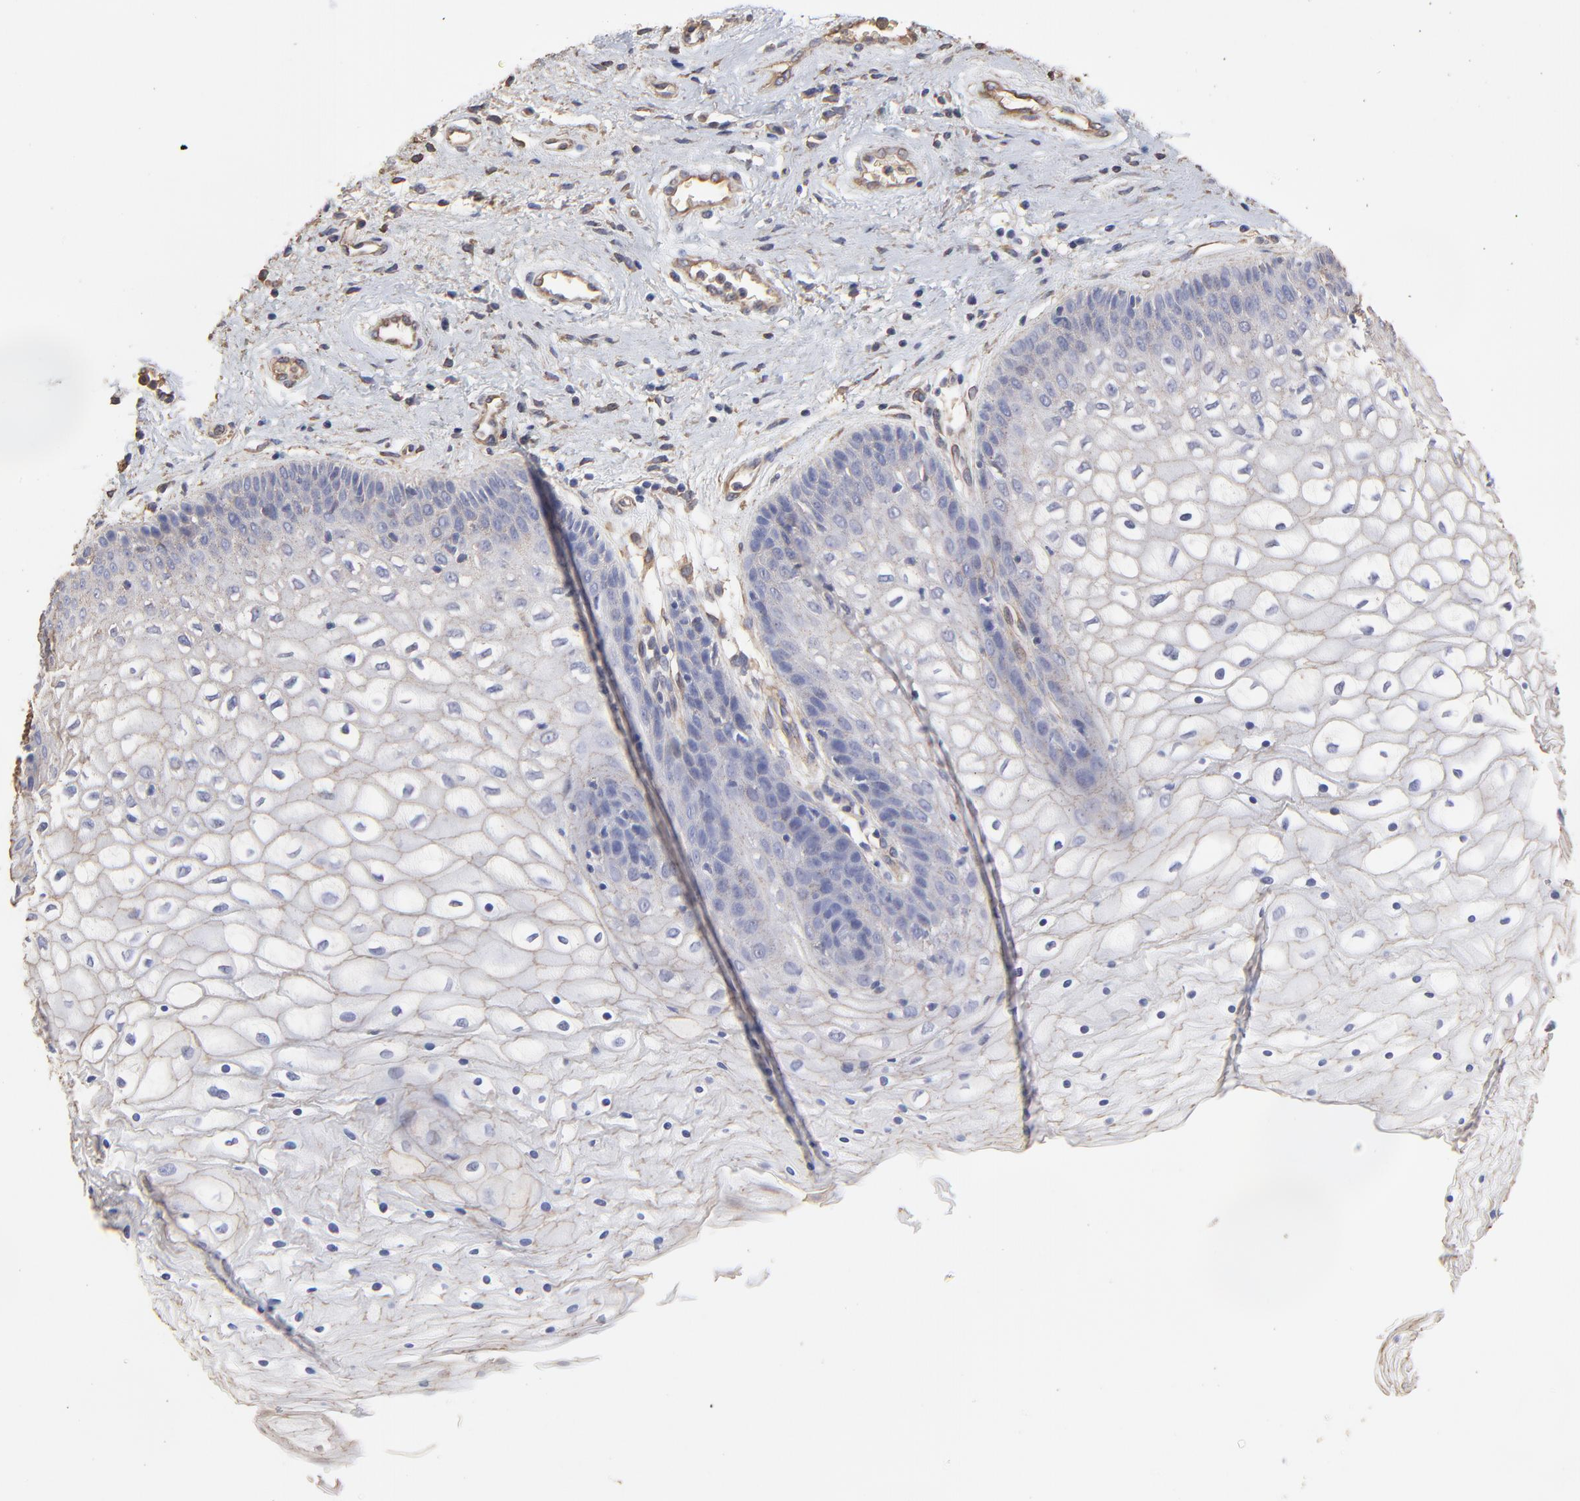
{"staining": {"intensity": "weak", "quantity": "25%-75%", "location": "cytoplasmic/membranous"}, "tissue": "vagina", "cell_type": "Squamous epithelial cells", "image_type": "normal", "snomed": [{"axis": "morphology", "description": "Normal tissue, NOS"}, {"axis": "topography", "description": "Vagina"}], "caption": "Immunohistochemical staining of benign human vagina reveals weak cytoplasmic/membranous protein positivity in about 25%-75% of squamous epithelial cells.", "gene": "LRCH2", "patient": {"sex": "female", "age": 34}}